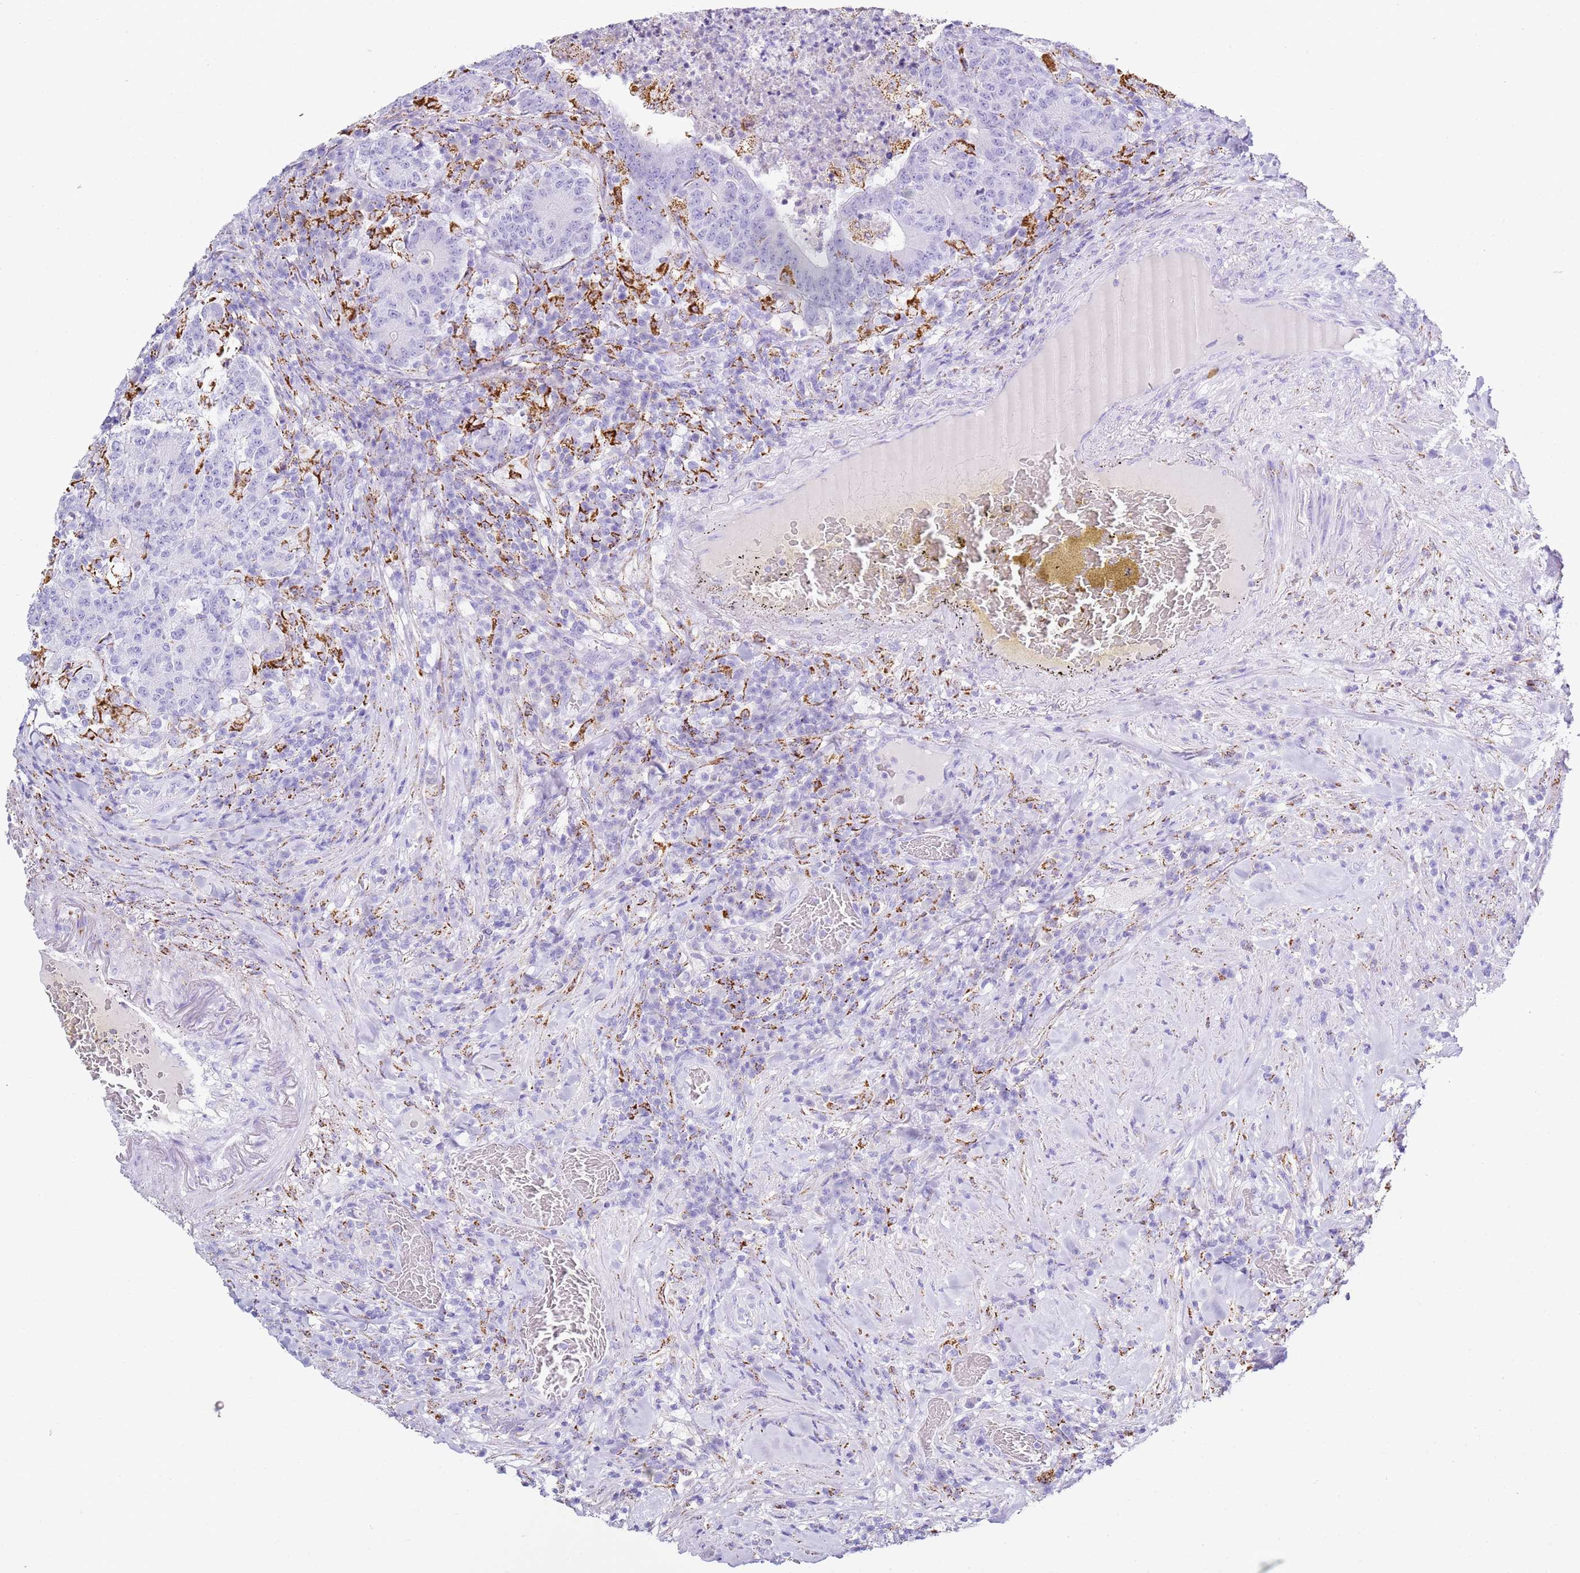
{"staining": {"intensity": "negative", "quantity": "none", "location": "none"}, "tissue": "colorectal cancer", "cell_type": "Tumor cells", "image_type": "cancer", "snomed": [{"axis": "morphology", "description": "Adenocarcinoma, NOS"}, {"axis": "topography", "description": "Colon"}], "caption": "This is an IHC micrograph of colorectal cancer (adenocarcinoma). There is no positivity in tumor cells.", "gene": "PTBP2", "patient": {"sex": "female", "age": 75}}